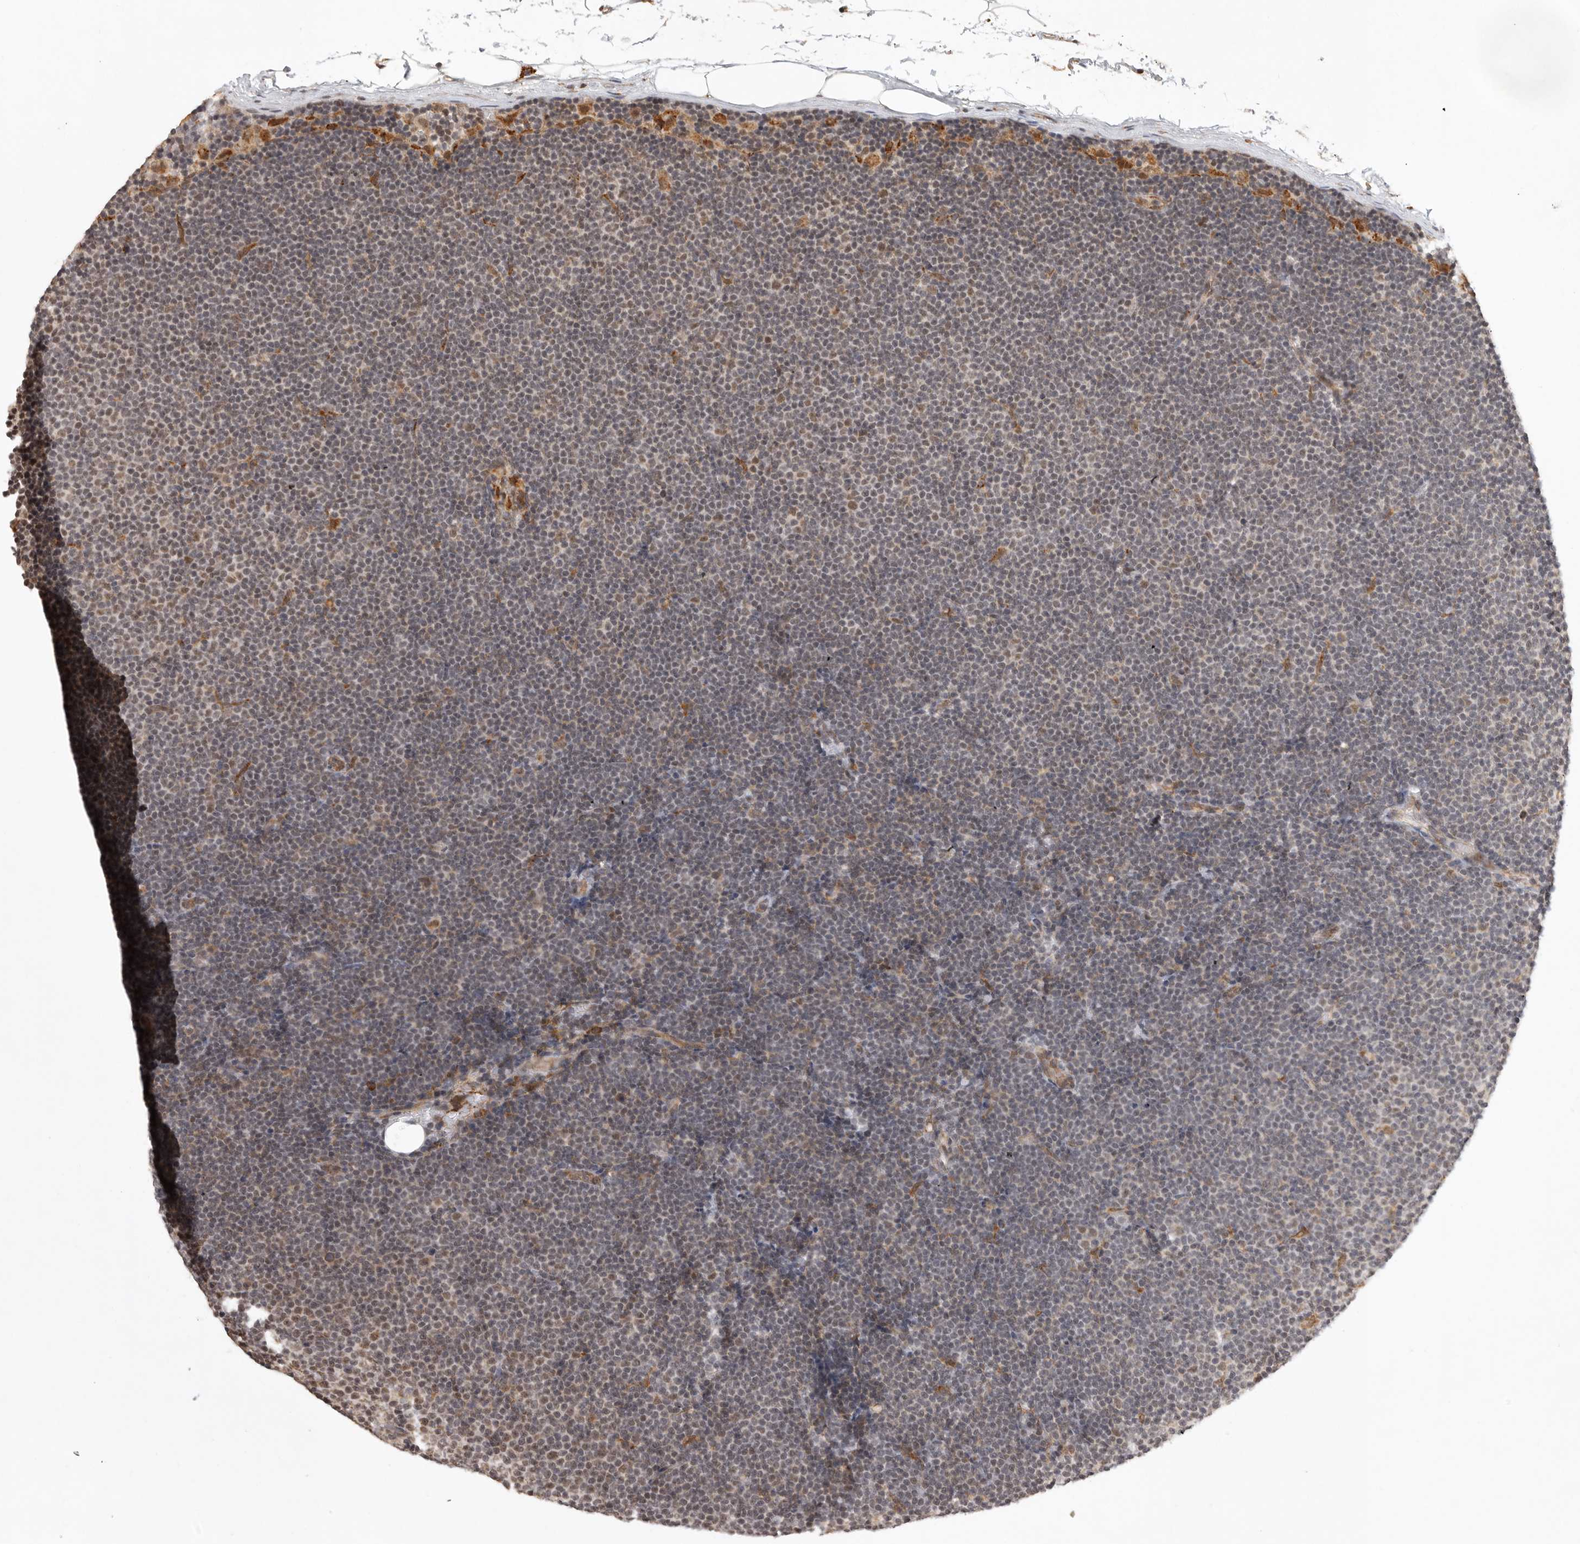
{"staining": {"intensity": "weak", "quantity": "25%-75%", "location": "nuclear"}, "tissue": "lymphoma", "cell_type": "Tumor cells", "image_type": "cancer", "snomed": [{"axis": "morphology", "description": "Malignant lymphoma, non-Hodgkin's type, Low grade"}, {"axis": "topography", "description": "Lymph node"}], "caption": "Low-grade malignant lymphoma, non-Hodgkin's type stained with DAB immunohistochemistry demonstrates low levels of weak nuclear staining in about 25%-75% of tumor cells. (DAB = brown stain, brightfield microscopy at high magnification).", "gene": "ZNF83", "patient": {"sex": "female", "age": 53}}